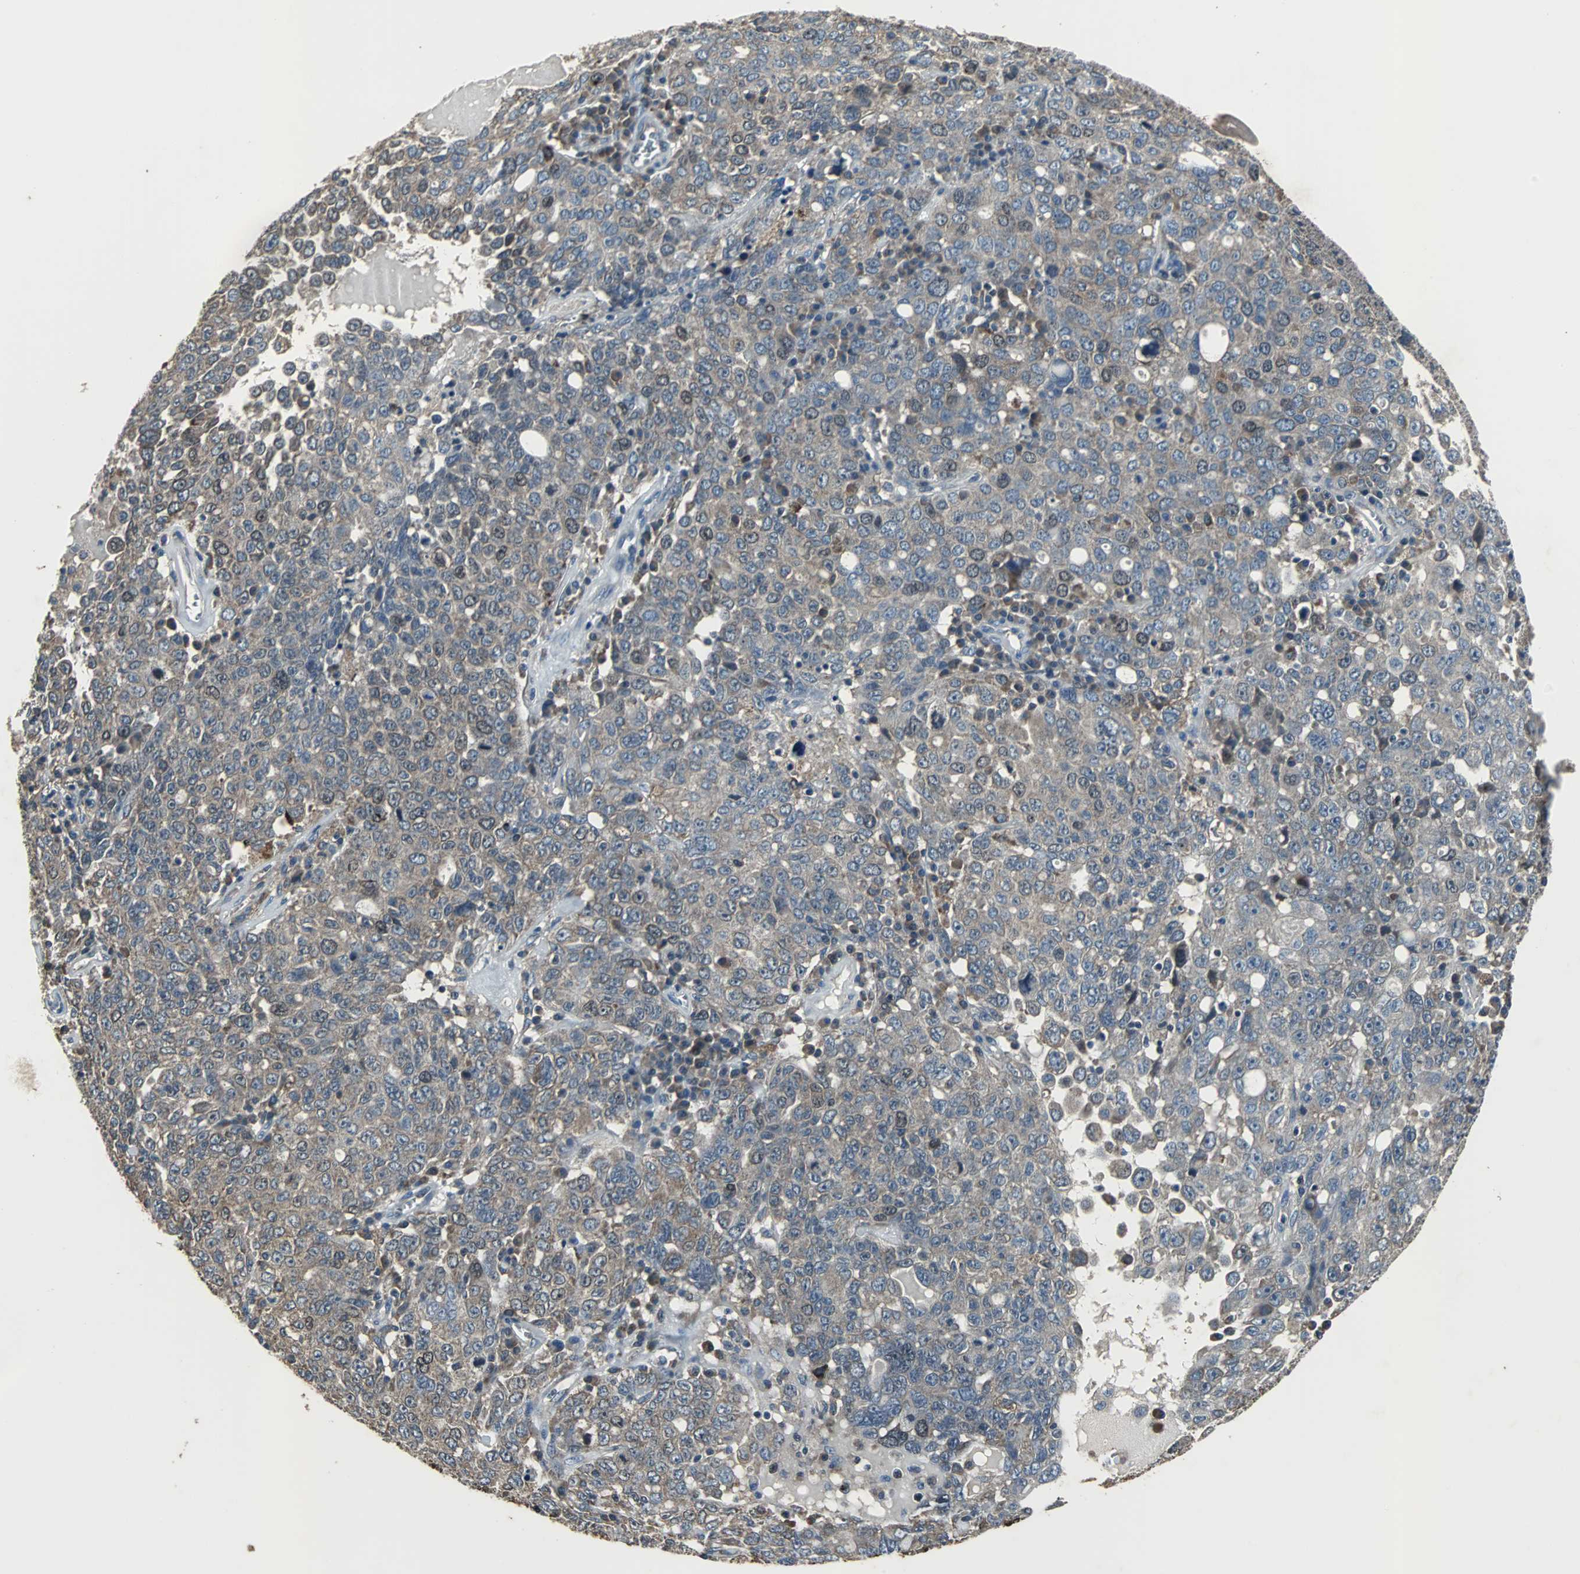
{"staining": {"intensity": "weak", "quantity": "25%-75%", "location": "cytoplasmic/membranous"}, "tissue": "ovarian cancer", "cell_type": "Tumor cells", "image_type": "cancer", "snomed": [{"axis": "morphology", "description": "Carcinoma, endometroid"}, {"axis": "topography", "description": "Ovary"}], "caption": "Ovarian cancer (endometroid carcinoma) stained with DAB immunohistochemistry reveals low levels of weak cytoplasmic/membranous positivity in approximately 25%-75% of tumor cells. (DAB = brown stain, brightfield microscopy at high magnification).", "gene": "SOS1", "patient": {"sex": "female", "age": 62}}